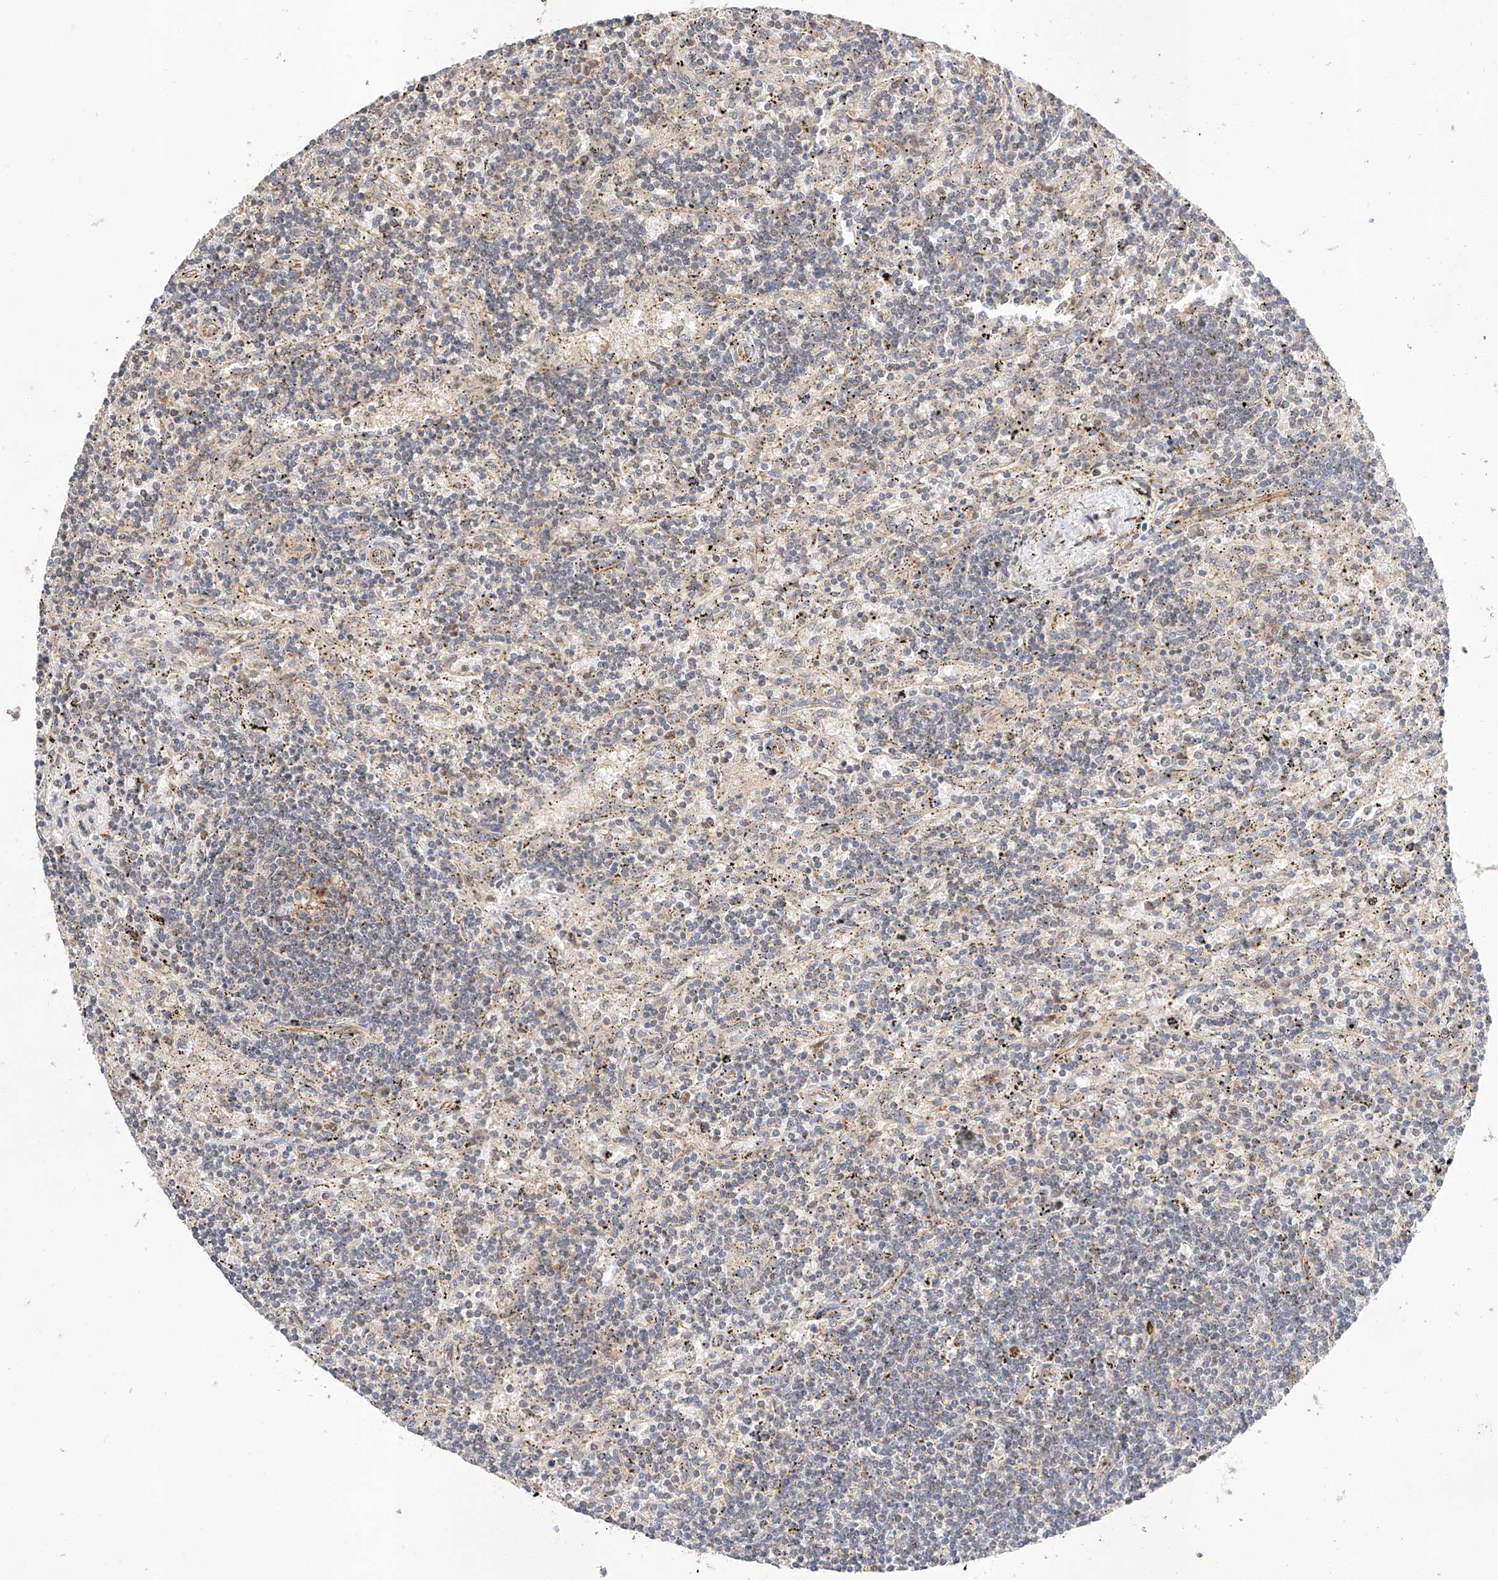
{"staining": {"intensity": "negative", "quantity": "none", "location": "none"}, "tissue": "lymphoma", "cell_type": "Tumor cells", "image_type": "cancer", "snomed": [{"axis": "morphology", "description": "Malignant lymphoma, non-Hodgkin's type, Low grade"}, {"axis": "topography", "description": "Spleen"}], "caption": "A histopathology image of human malignant lymphoma, non-Hodgkin's type (low-grade) is negative for staining in tumor cells.", "gene": "RAB23", "patient": {"sex": "male", "age": 76}}